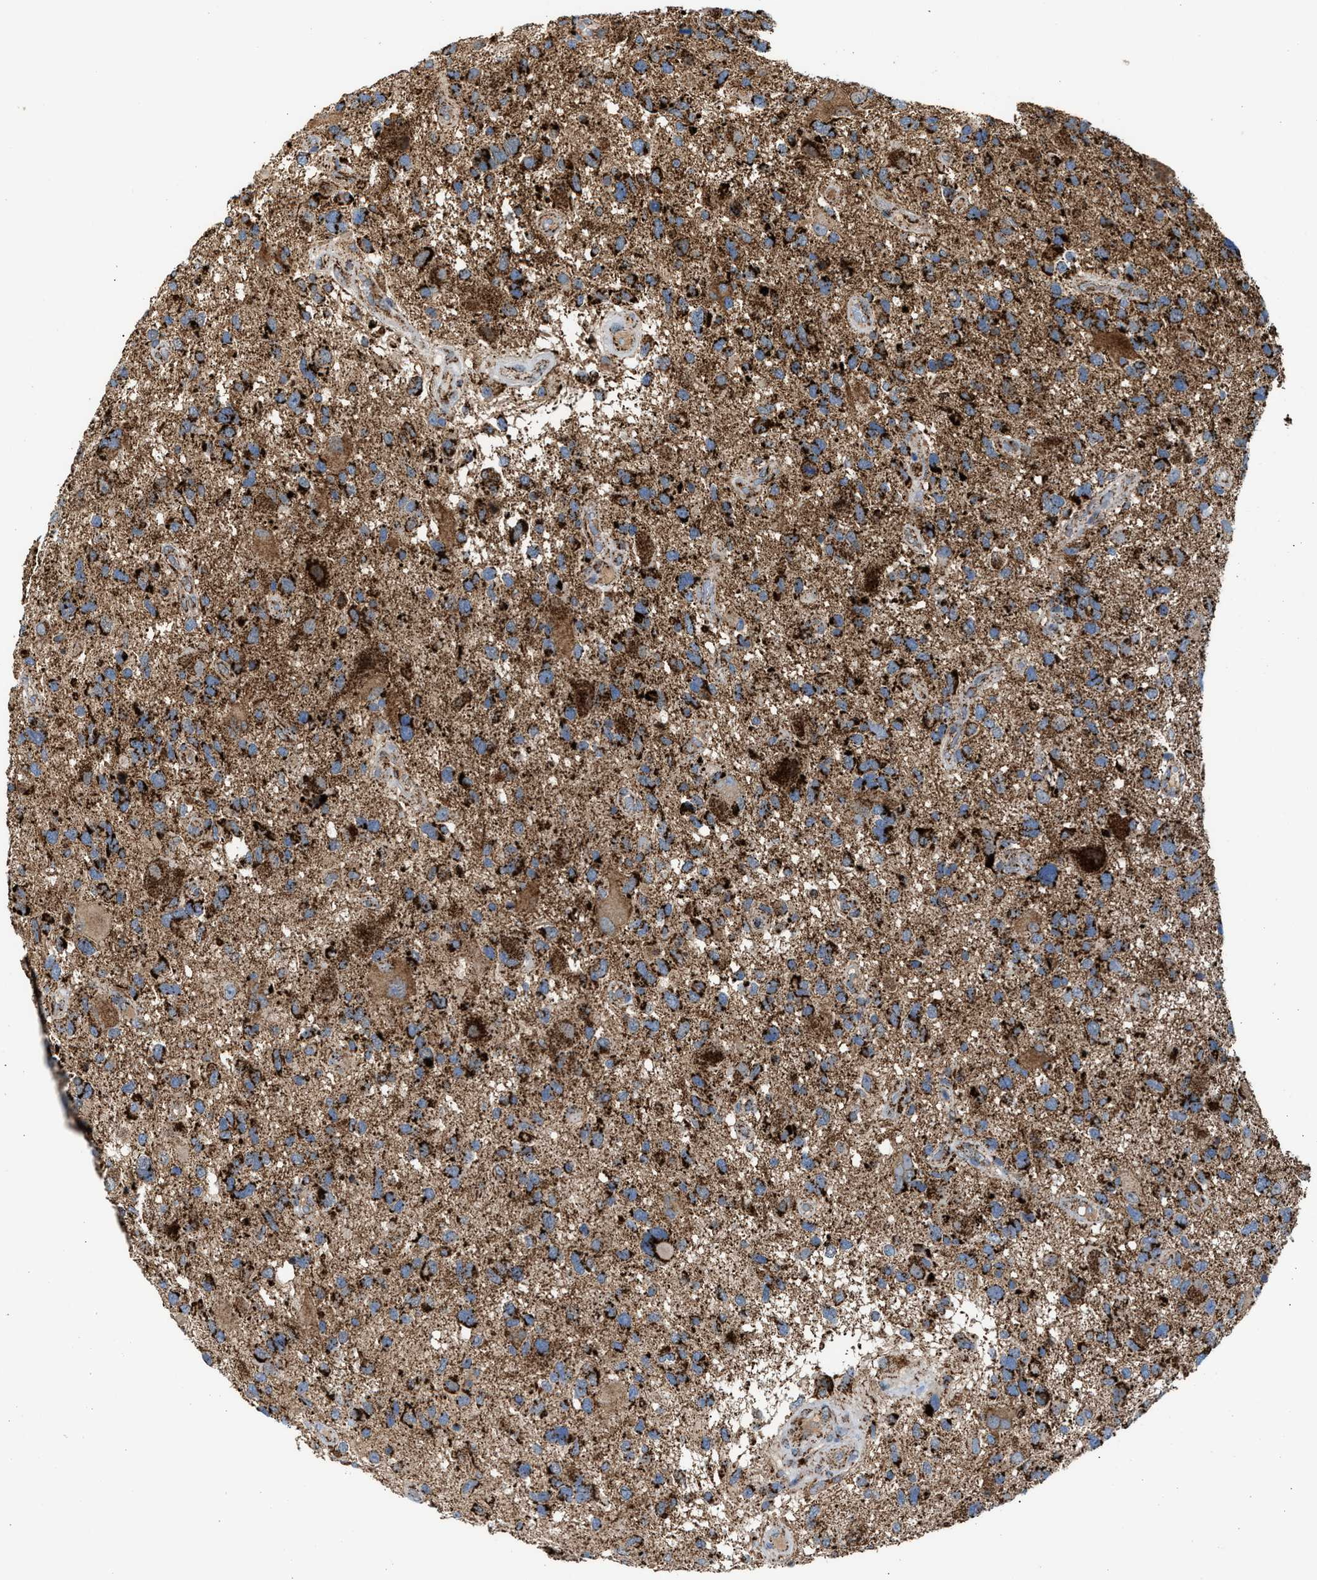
{"staining": {"intensity": "strong", "quantity": ">75%", "location": "cytoplasmic/membranous"}, "tissue": "glioma", "cell_type": "Tumor cells", "image_type": "cancer", "snomed": [{"axis": "morphology", "description": "Glioma, malignant, High grade"}, {"axis": "topography", "description": "Brain"}], "caption": "Immunohistochemistry (IHC) of human malignant glioma (high-grade) demonstrates high levels of strong cytoplasmic/membranous positivity in about >75% of tumor cells.", "gene": "PMPCA", "patient": {"sex": "male", "age": 33}}